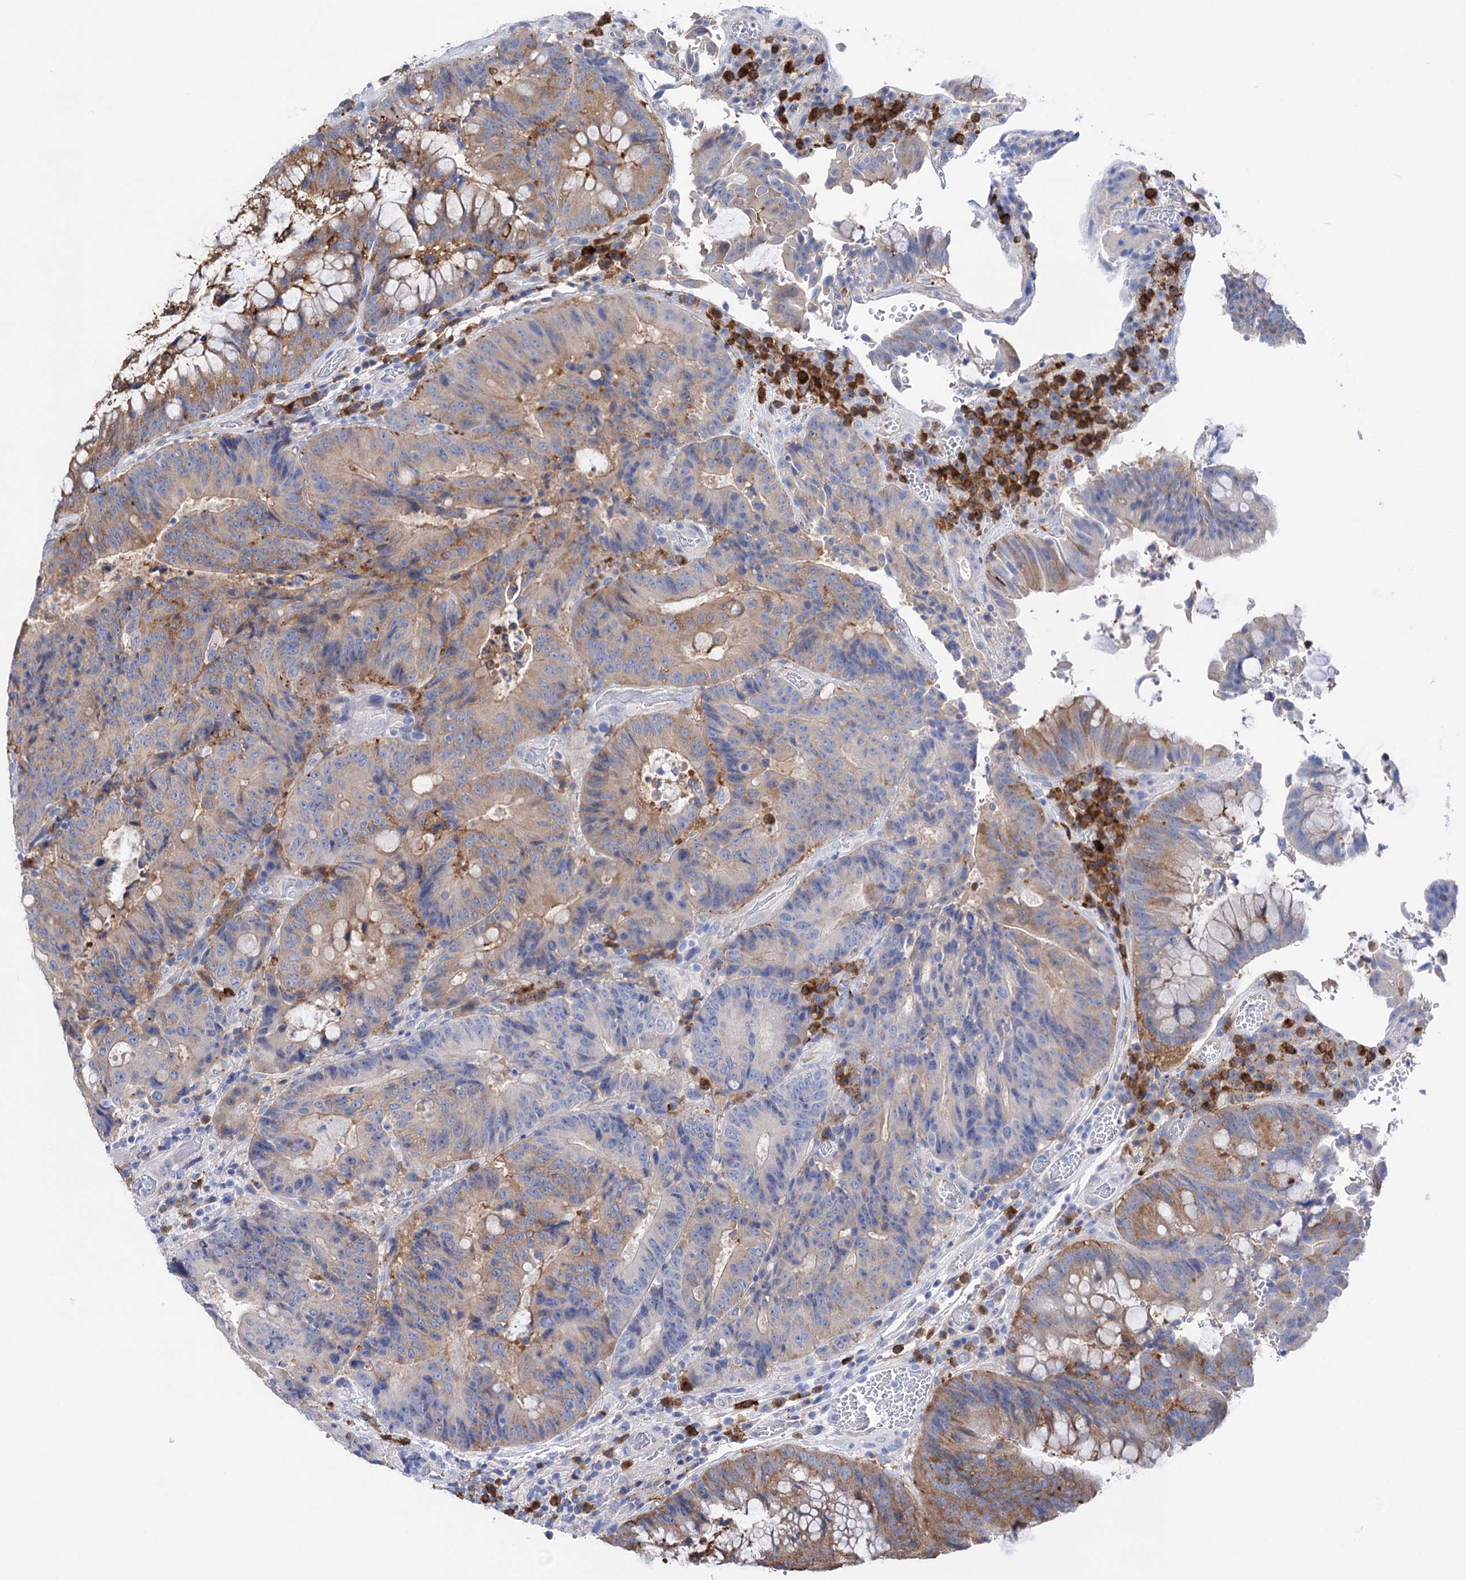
{"staining": {"intensity": "moderate", "quantity": "25%-75%", "location": "cytoplasmic/membranous"}, "tissue": "colorectal cancer", "cell_type": "Tumor cells", "image_type": "cancer", "snomed": [{"axis": "morphology", "description": "Adenocarcinoma, NOS"}, {"axis": "topography", "description": "Rectum"}], "caption": "About 25%-75% of tumor cells in human colorectal cancer (adenocarcinoma) exhibit moderate cytoplasmic/membranous protein staining as visualized by brown immunohistochemical staining.", "gene": "BBS4", "patient": {"sex": "male", "age": 69}}